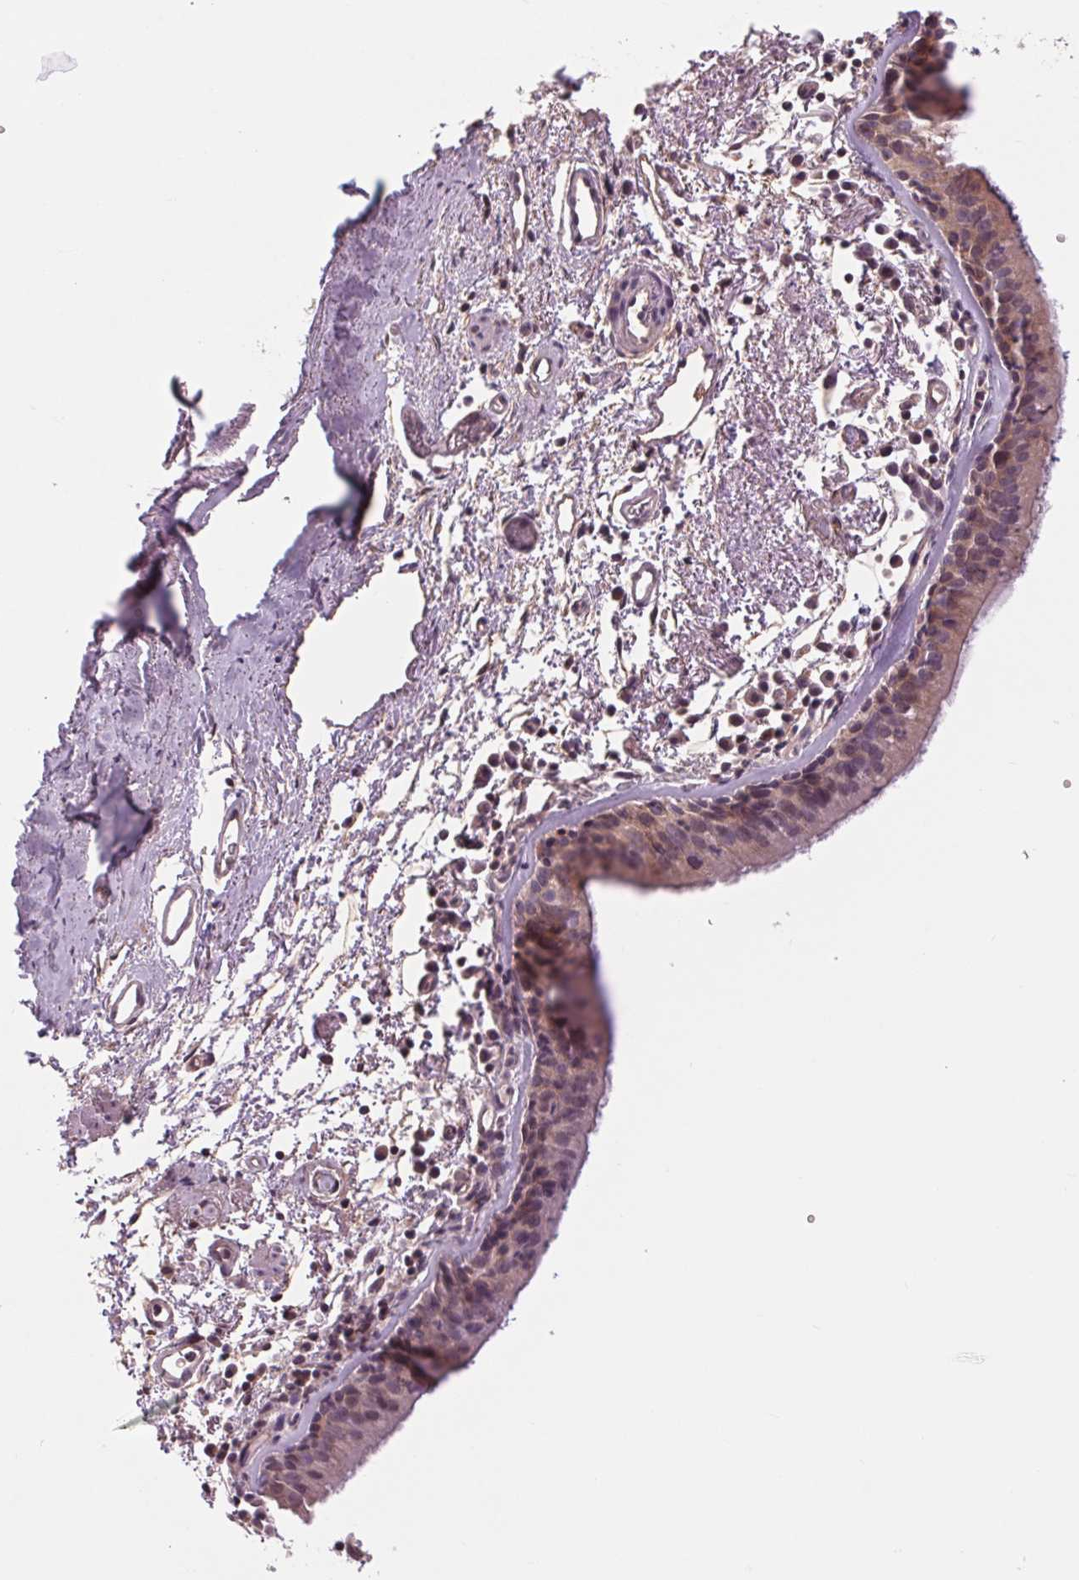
{"staining": {"intensity": "weak", "quantity": "25%-75%", "location": "cytoplasmic/membranous"}, "tissue": "bronchus", "cell_type": "Respiratory epithelial cells", "image_type": "normal", "snomed": [{"axis": "morphology", "description": "Normal tissue, NOS"}, {"axis": "morphology", "description": "Adenocarcinoma, NOS"}, {"axis": "topography", "description": "Bronchus"}], "caption": "Immunohistochemical staining of benign human bronchus reveals weak cytoplasmic/membranous protein positivity in approximately 25%-75% of respiratory epithelial cells.", "gene": "SH3RF2", "patient": {"sex": "male", "age": 68}}